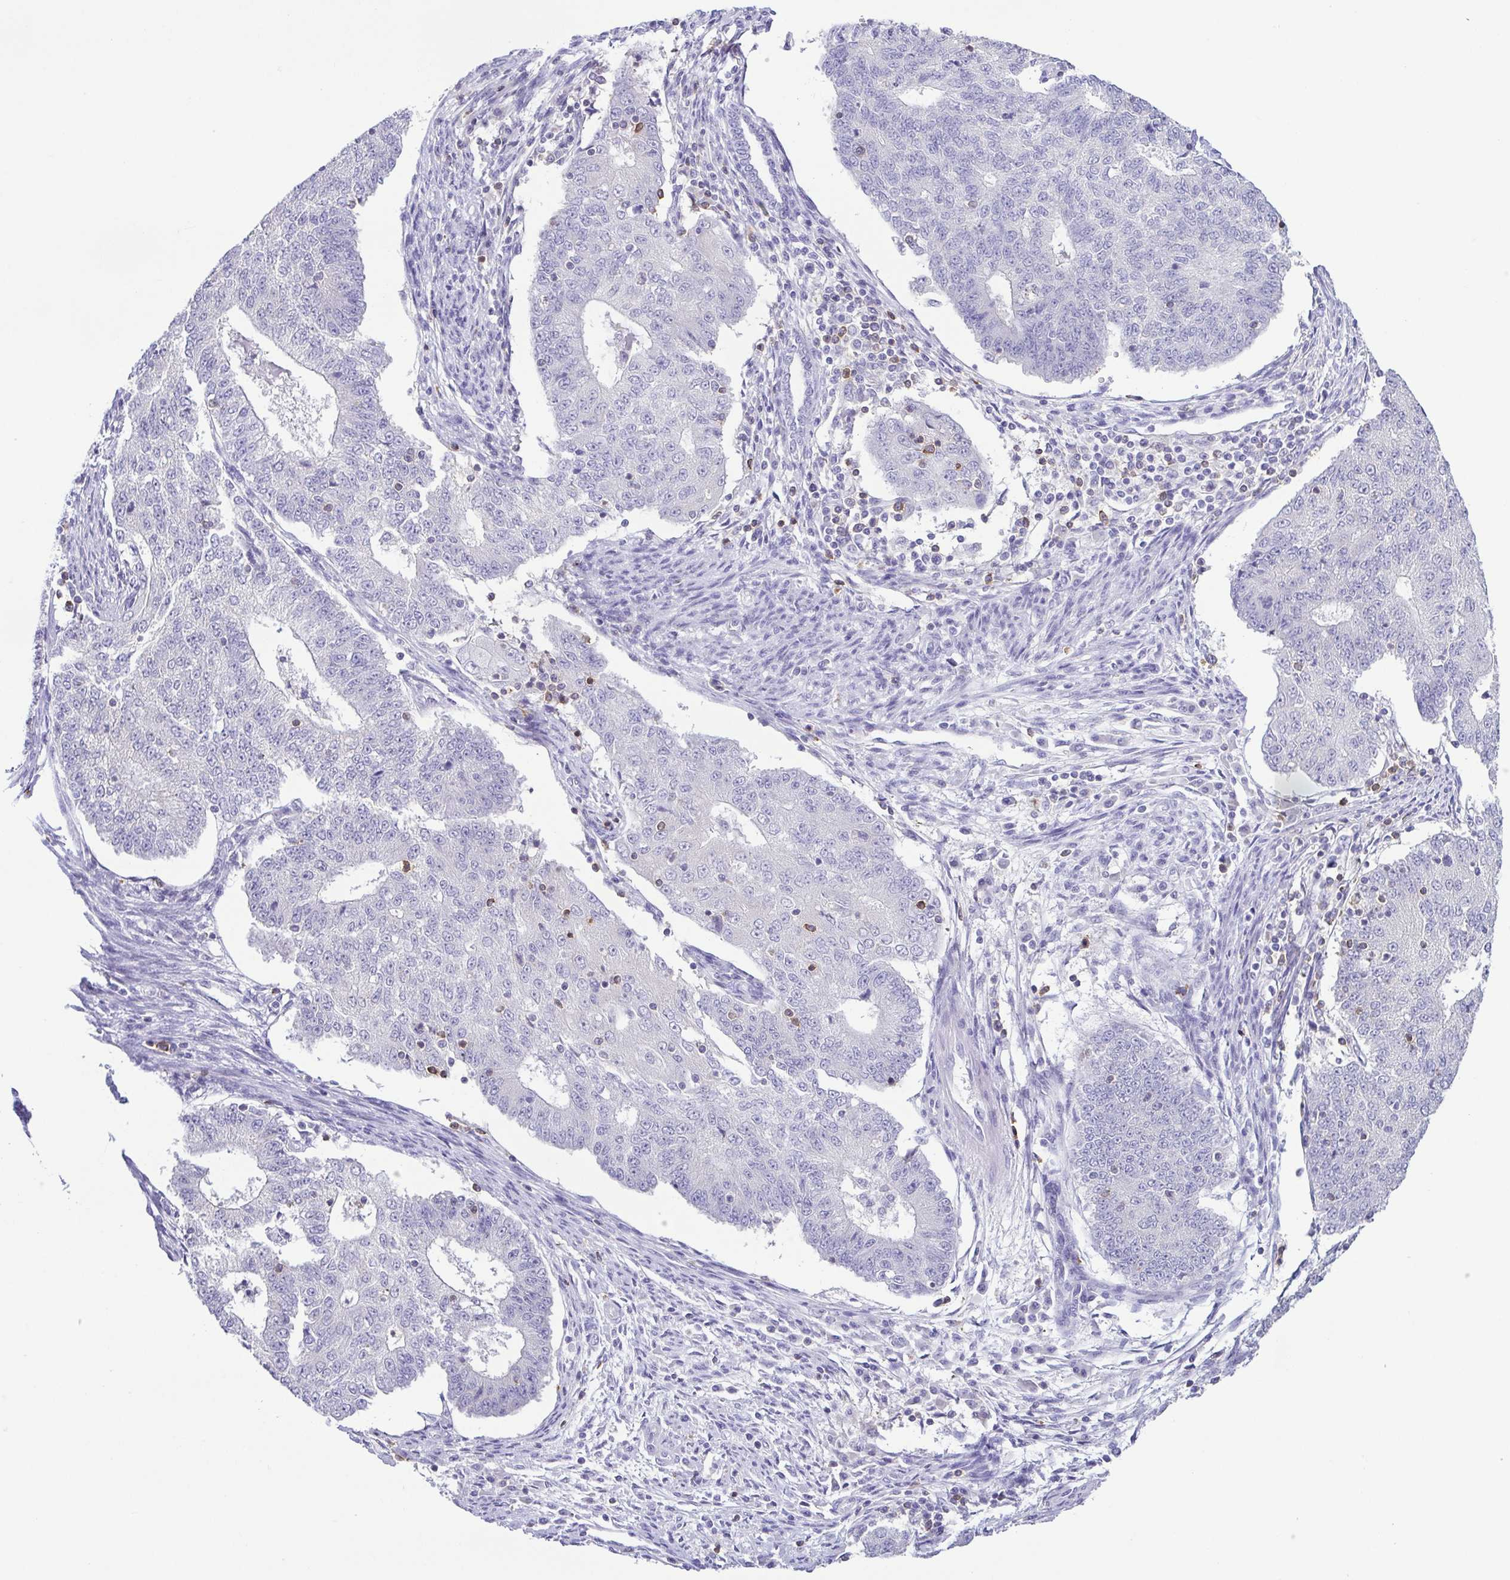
{"staining": {"intensity": "negative", "quantity": "none", "location": "none"}, "tissue": "endometrial cancer", "cell_type": "Tumor cells", "image_type": "cancer", "snomed": [{"axis": "morphology", "description": "Adenocarcinoma, NOS"}, {"axis": "topography", "description": "Endometrium"}], "caption": "There is no significant positivity in tumor cells of endometrial cancer.", "gene": "PGLYRP1", "patient": {"sex": "female", "age": 56}}